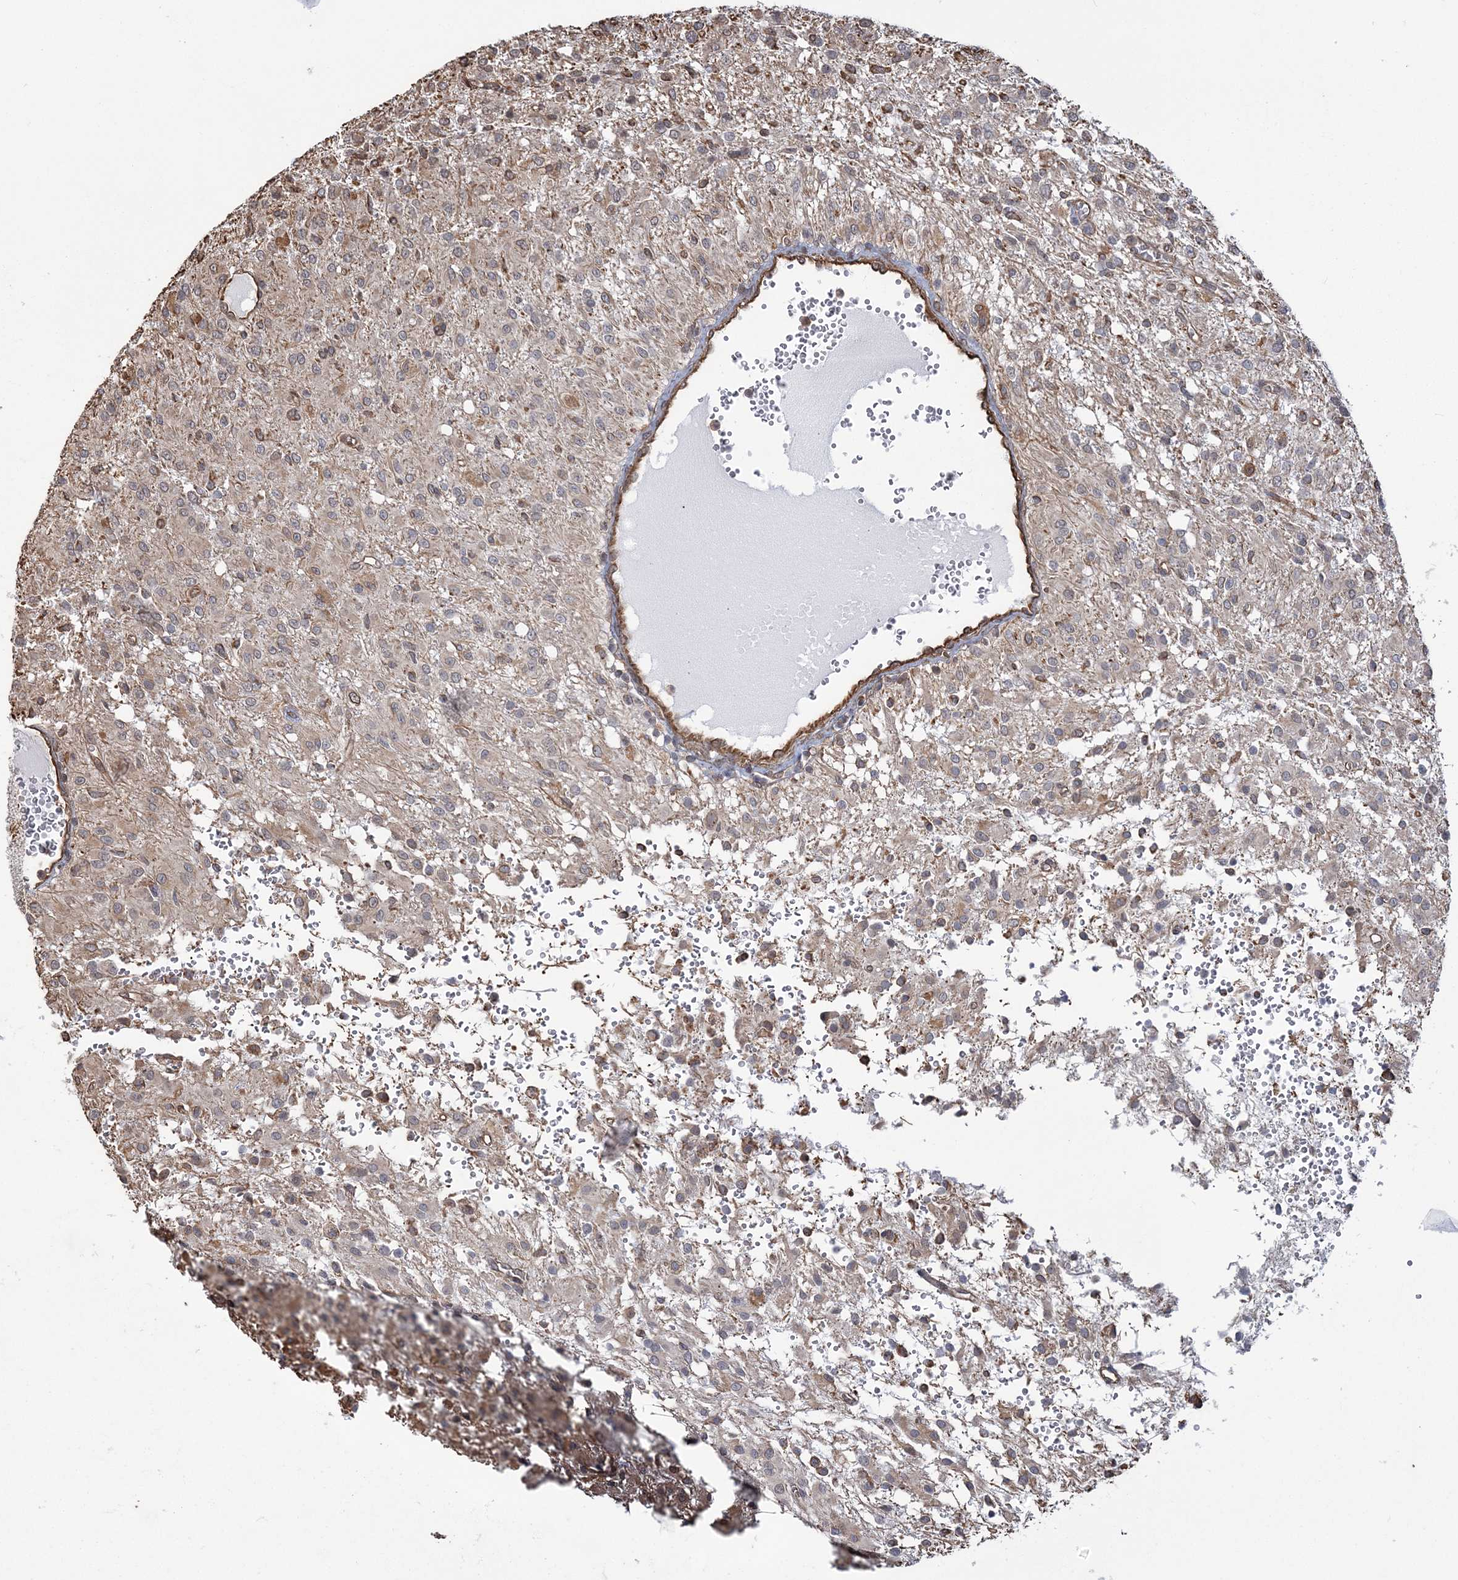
{"staining": {"intensity": "weak", "quantity": "<25%", "location": "cytoplasmic/membranous"}, "tissue": "glioma", "cell_type": "Tumor cells", "image_type": "cancer", "snomed": [{"axis": "morphology", "description": "Glioma, malignant, High grade"}, {"axis": "topography", "description": "Brain"}], "caption": "DAB (3,3'-diaminobenzidine) immunohistochemical staining of human glioma demonstrates no significant staining in tumor cells.", "gene": "ATP11B", "patient": {"sex": "female", "age": 59}}